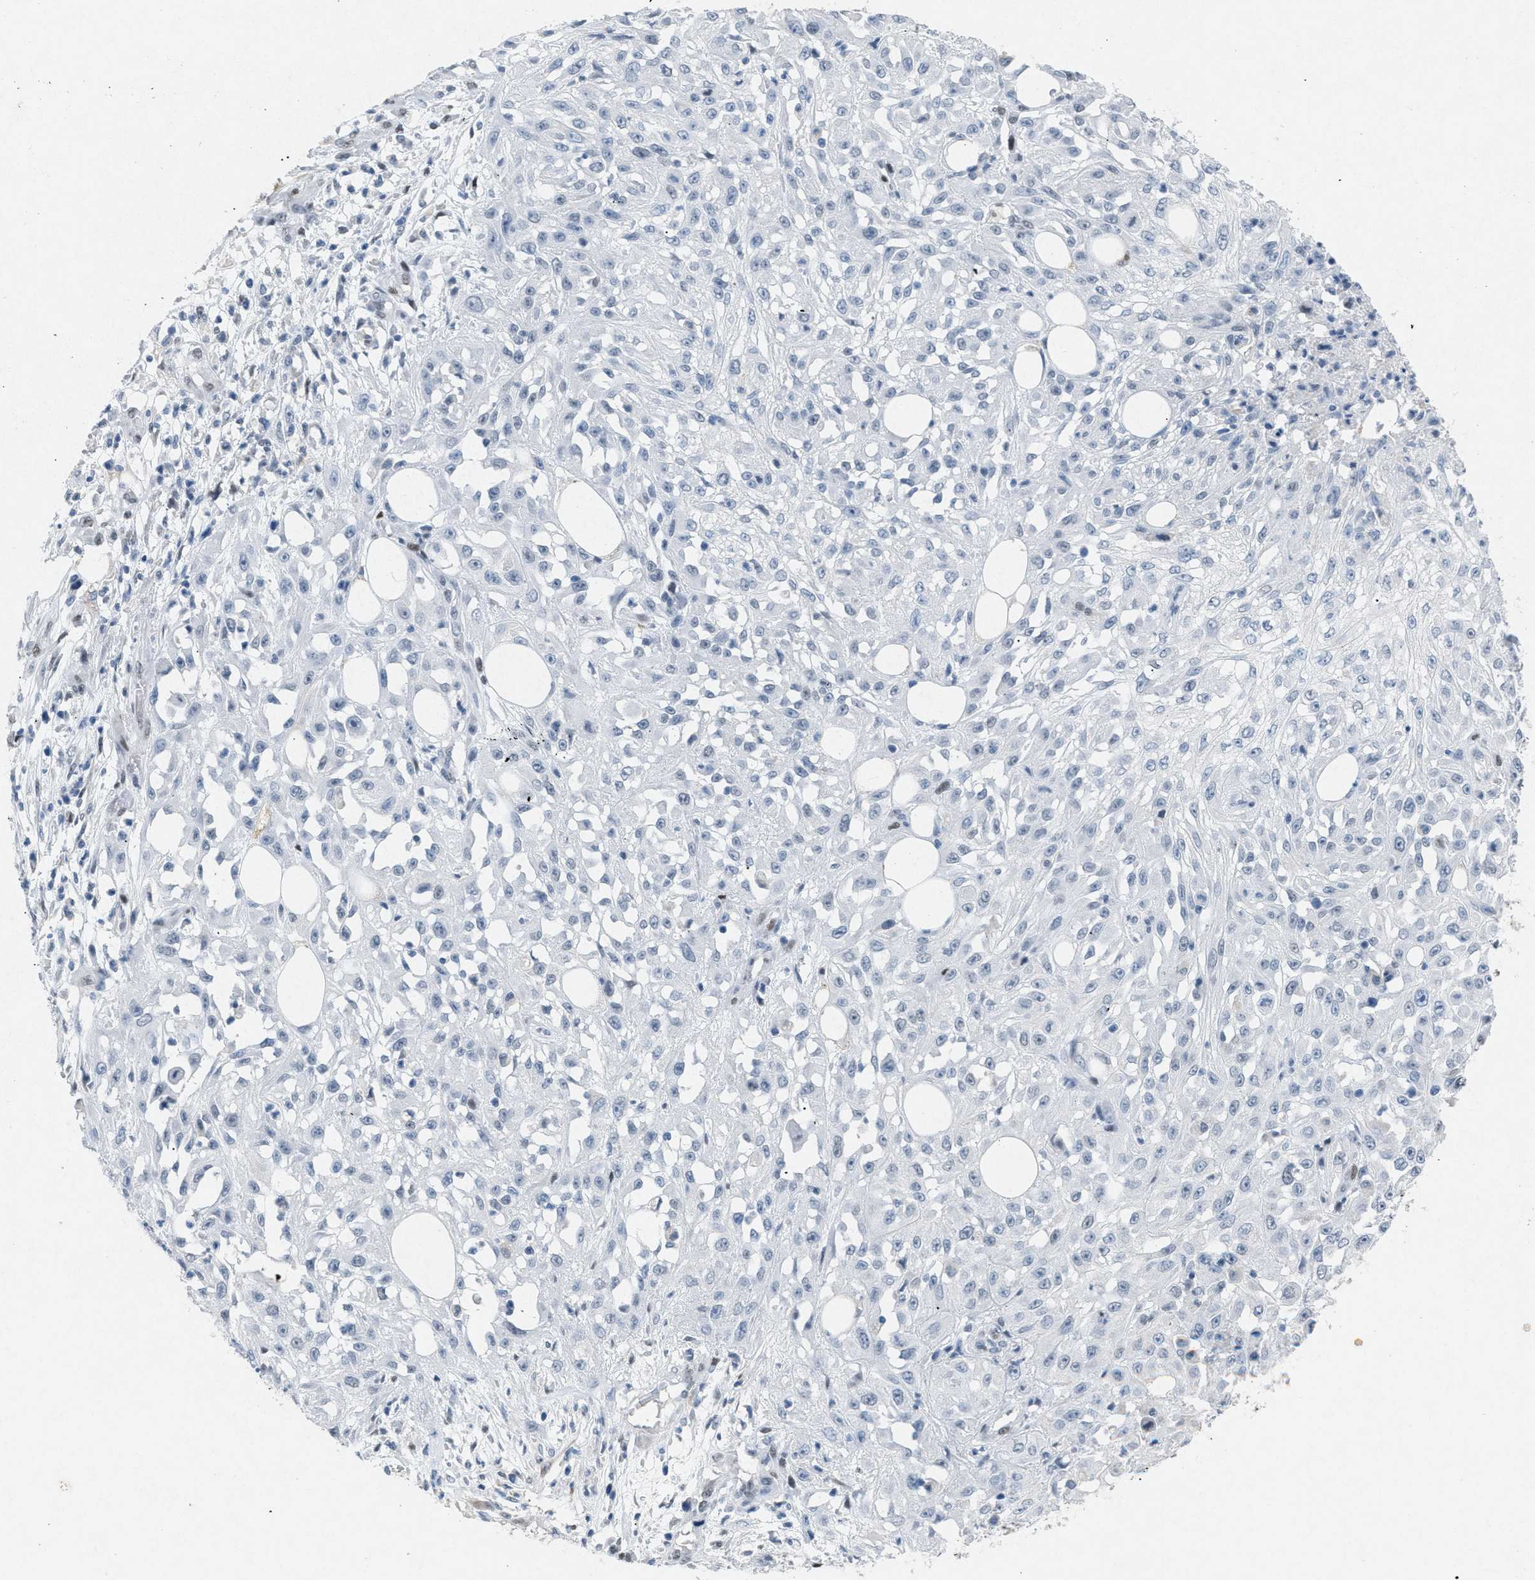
{"staining": {"intensity": "negative", "quantity": "none", "location": "none"}, "tissue": "skin cancer", "cell_type": "Tumor cells", "image_type": "cancer", "snomed": [{"axis": "morphology", "description": "Squamous cell carcinoma, NOS"}, {"axis": "morphology", "description": "Squamous cell carcinoma, metastatic, NOS"}, {"axis": "topography", "description": "Skin"}, {"axis": "topography", "description": "Lymph node"}], "caption": "Immunohistochemical staining of skin cancer reveals no significant expression in tumor cells. Brightfield microscopy of immunohistochemistry (IHC) stained with DAB (brown) and hematoxylin (blue), captured at high magnification.", "gene": "TASOR", "patient": {"sex": "male", "age": 75}}